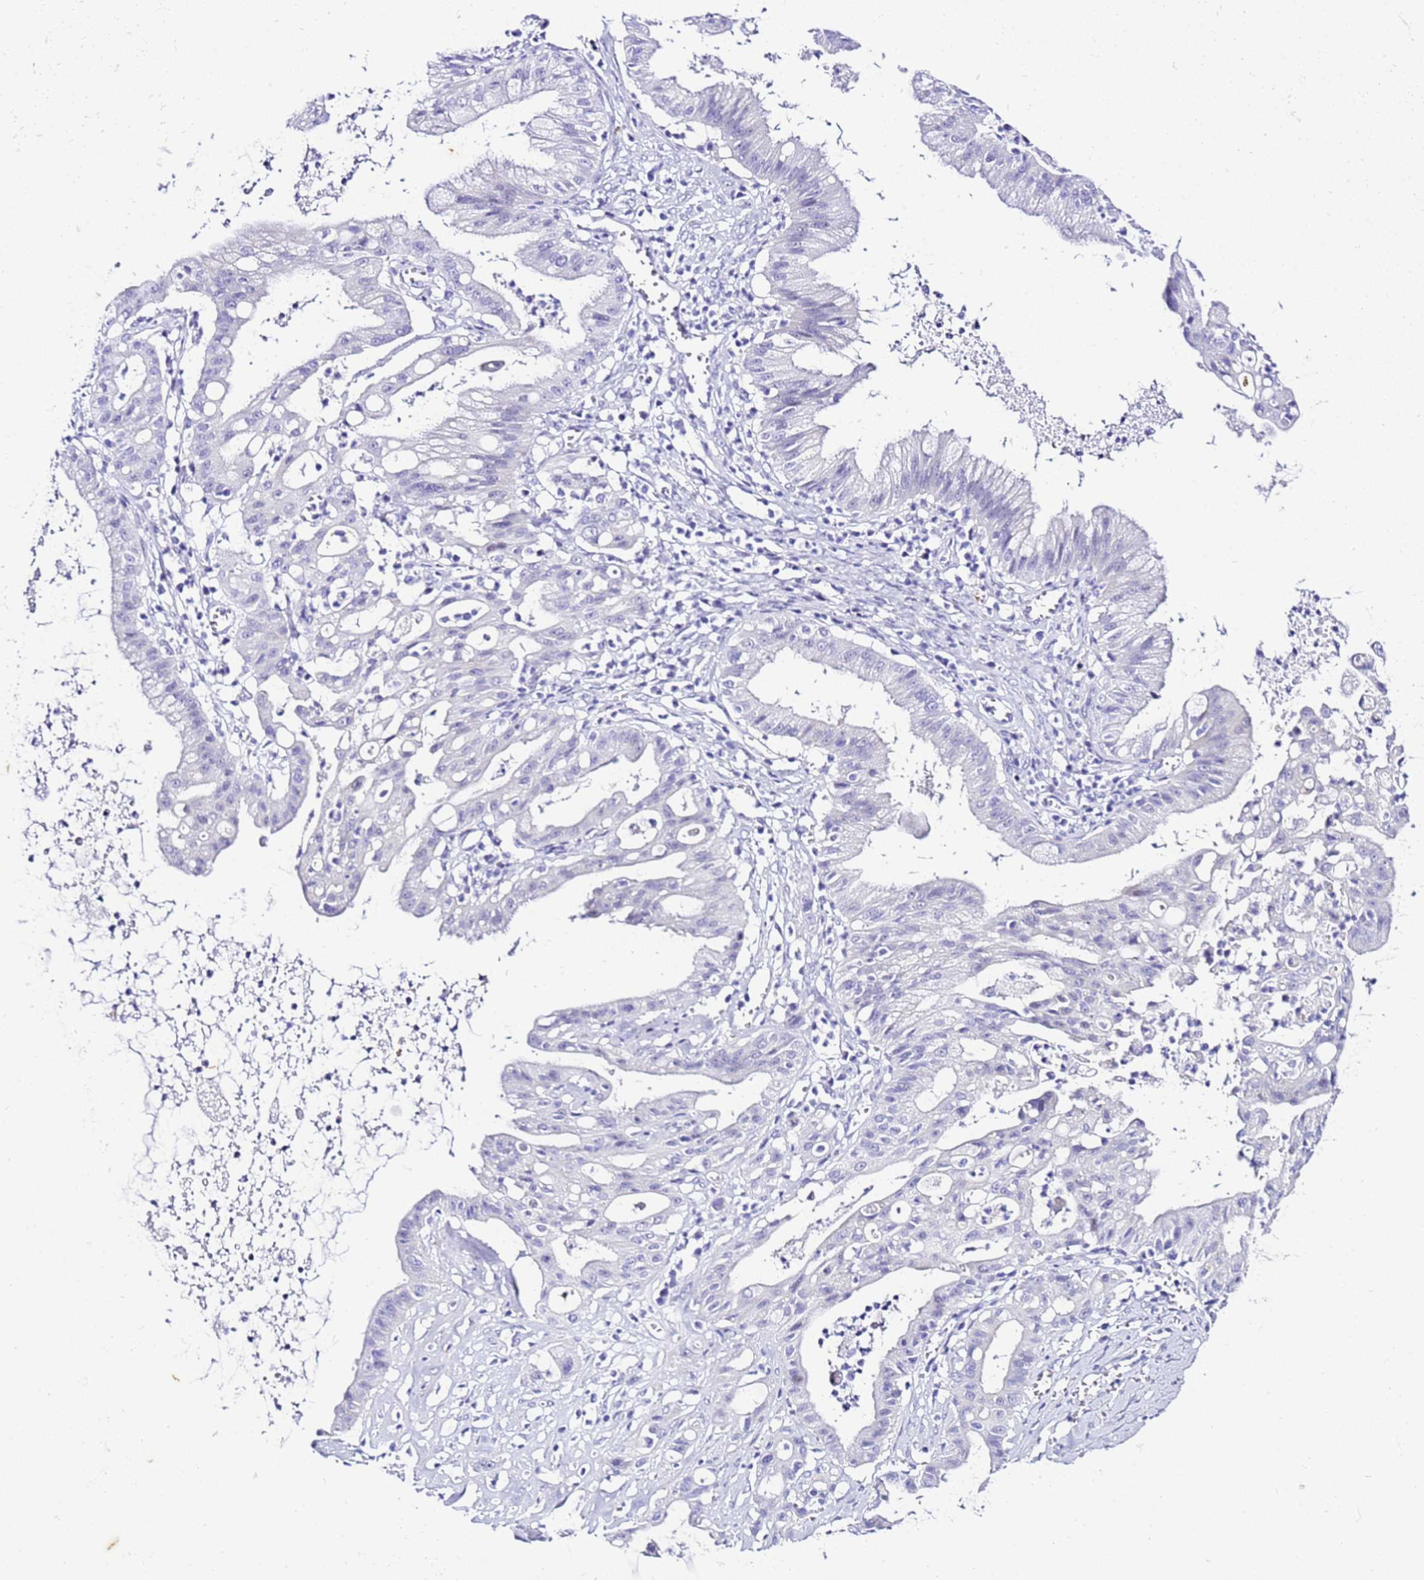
{"staining": {"intensity": "negative", "quantity": "none", "location": "none"}, "tissue": "ovarian cancer", "cell_type": "Tumor cells", "image_type": "cancer", "snomed": [{"axis": "morphology", "description": "Cystadenocarcinoma, mucinous, NOS"}, {"axis": "topography", "description": "Ovary"}], "caption": "The micrograph exhibits no significant expression in tumor cells of ovarian cancer (mucinous cystadenocarcinoma). (Stains: DAB immunohistochemistry (IHC) with hematoxylin counter stain, Microscopy: brightfield microscopy at high magnification).", "gene": "ZNF417", "patient": {"sex": "female", "age": 70}}